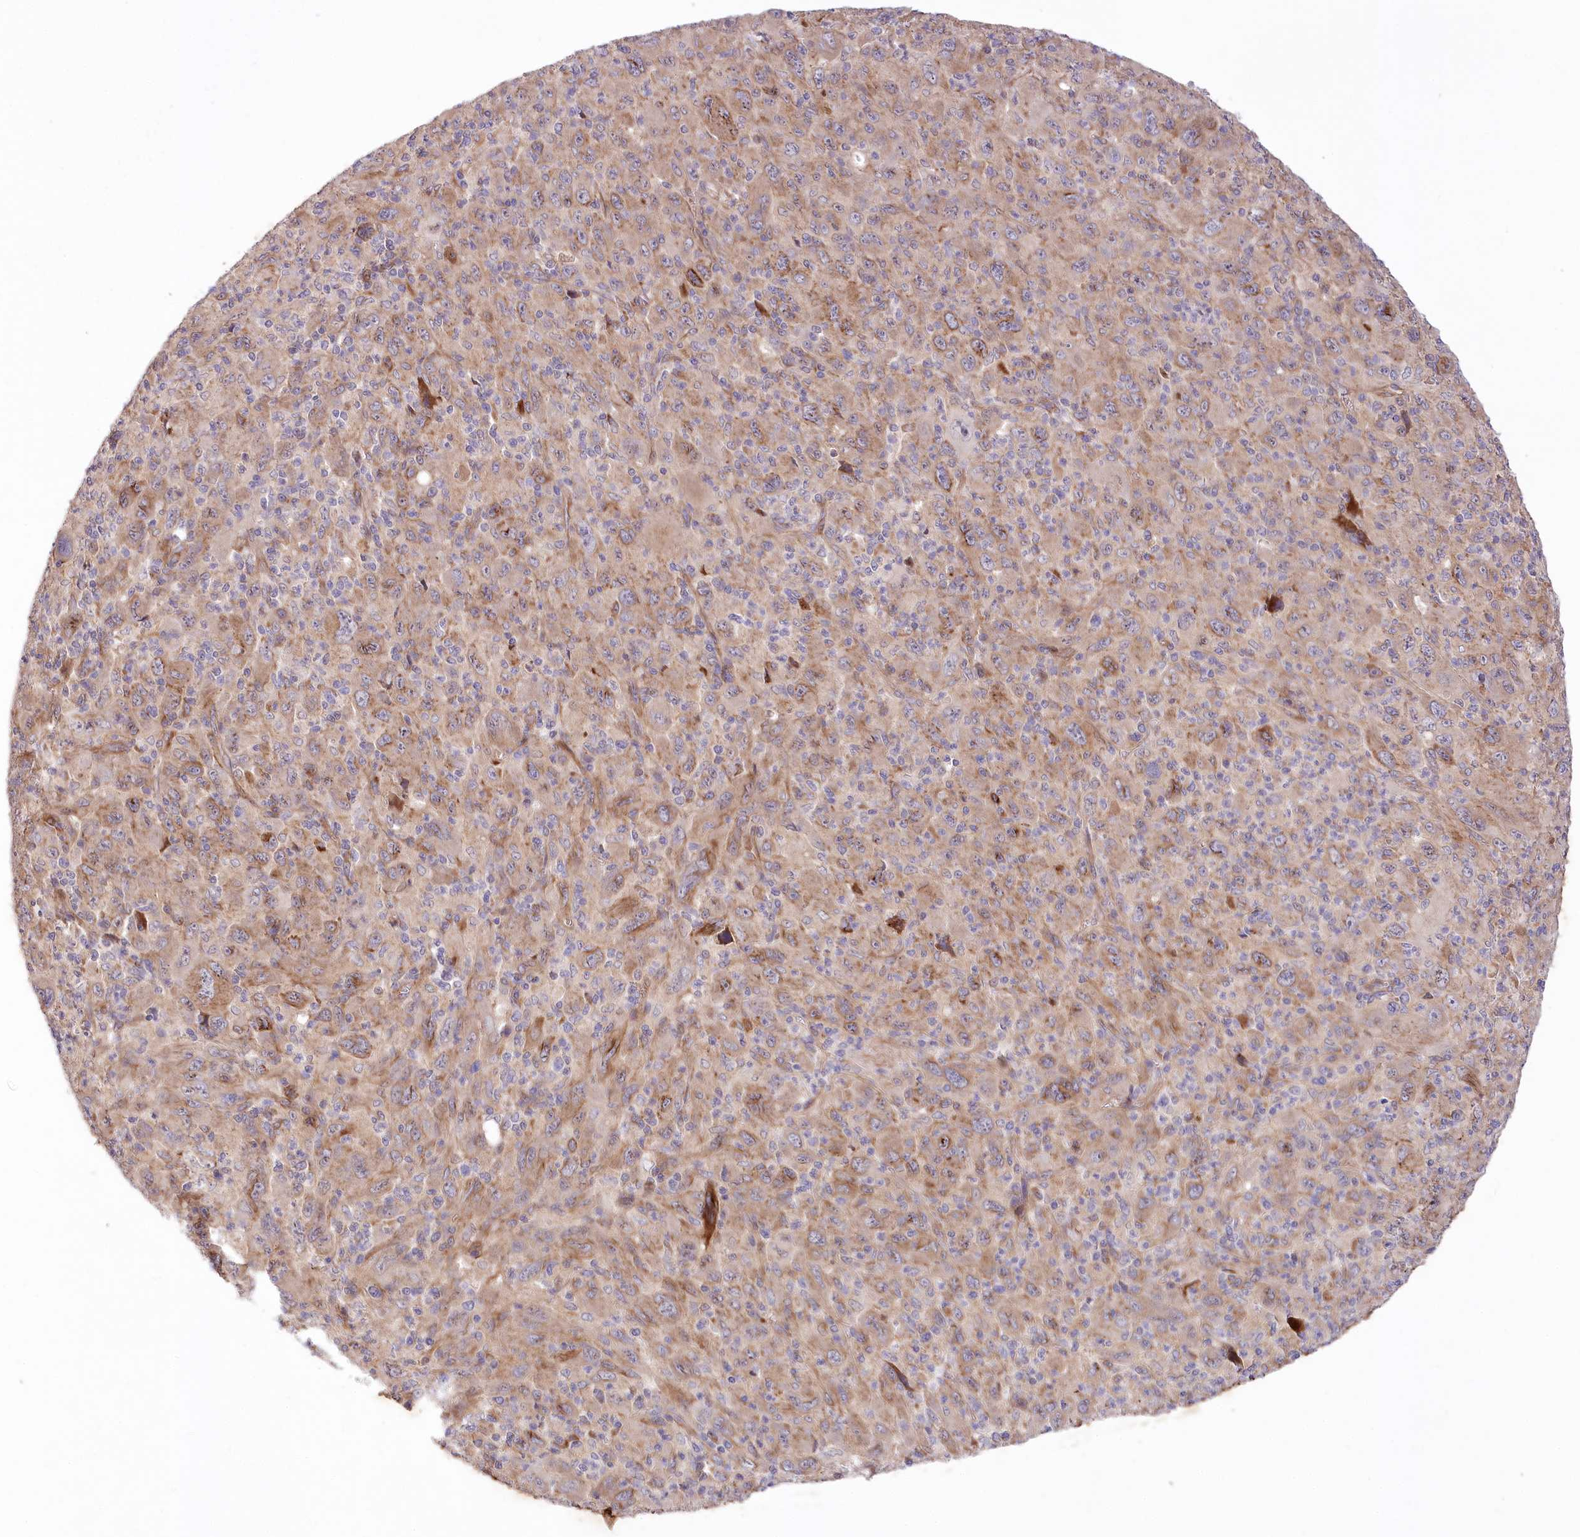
{"staining": {"intensity": "moderate", "quantity": "<25%", "location": "cytoplasmic/membranous"}, "tissue": "melanoma", "cell_type": "Tumor cells", "image_type": "cancer", "snomed": [{"axis": "morphology", "description": "Malignant melanoma, Metastatic site"}, {"axis": "topography", "description": "Skin"}], "caption": "IHC photomicrograph of human melanoma stained for a protein (brown), which displays low levels of moderate cytoplasmic/membranous positivity in approximately <25% of tumor cells.", "gene": "TRUB1", "patient": {"sex": "female", "age": 56}}